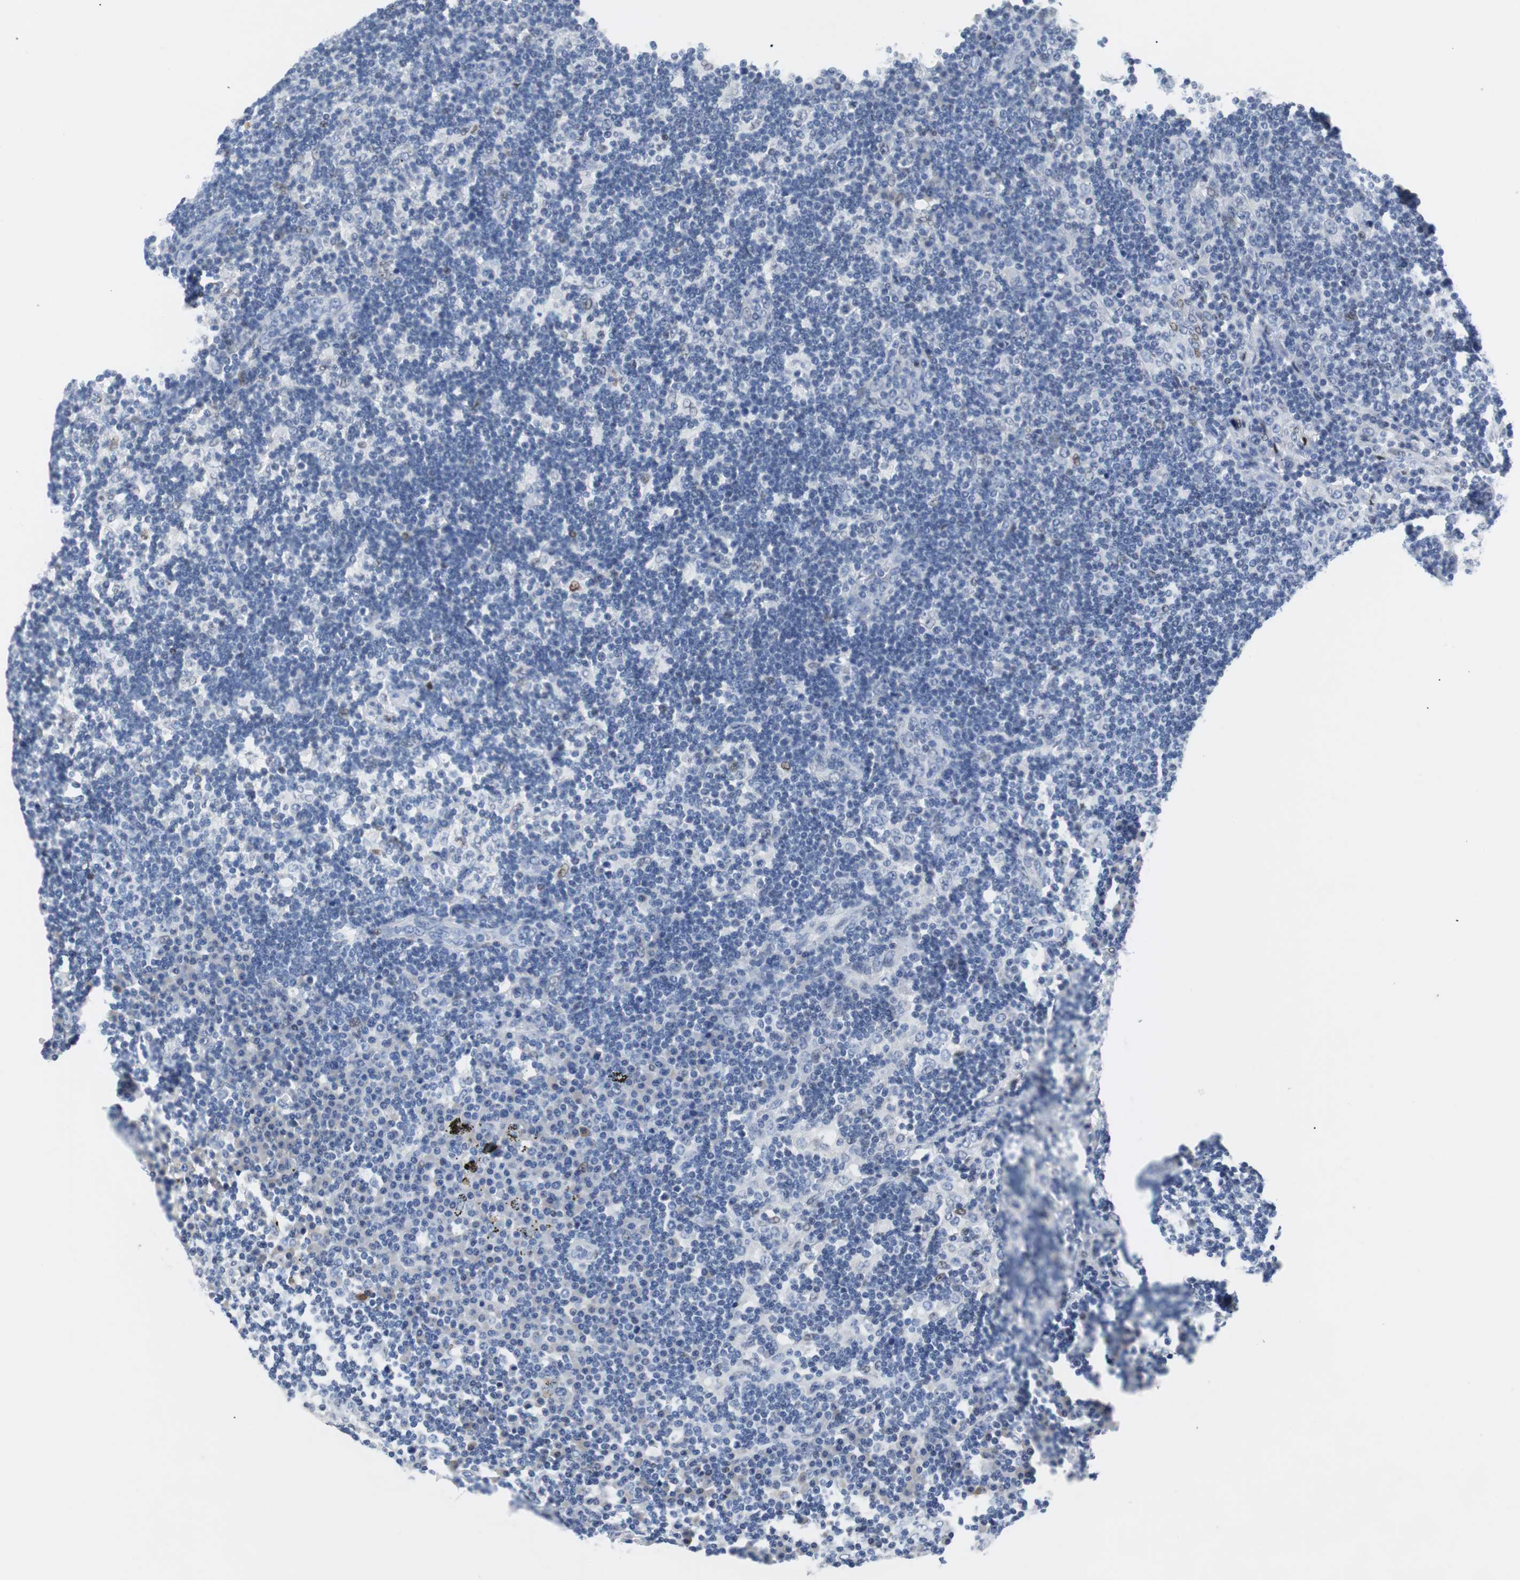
{"staining": {"intensity": "weak", "quantity": "<25%", "location": "nuclear"}, "tissue": "lymph node", "cell_type": "Germinal center cells", "image_type": "normal", "snomed": [{"axis": "morphology", "description": "Normal tissue, NOS"}, {"axis": "morphology", "description": "Squamous cell carcinoma, metastatic, NOS"}, {"axis": "topography", "description": "Lymph node"}], "caption": "Benign lymph node was stained to show a protein in brown. There is no significant positivity in germinal center cells.", "gene": "JUN", "patient": {"sex": "female", "age": 53}}